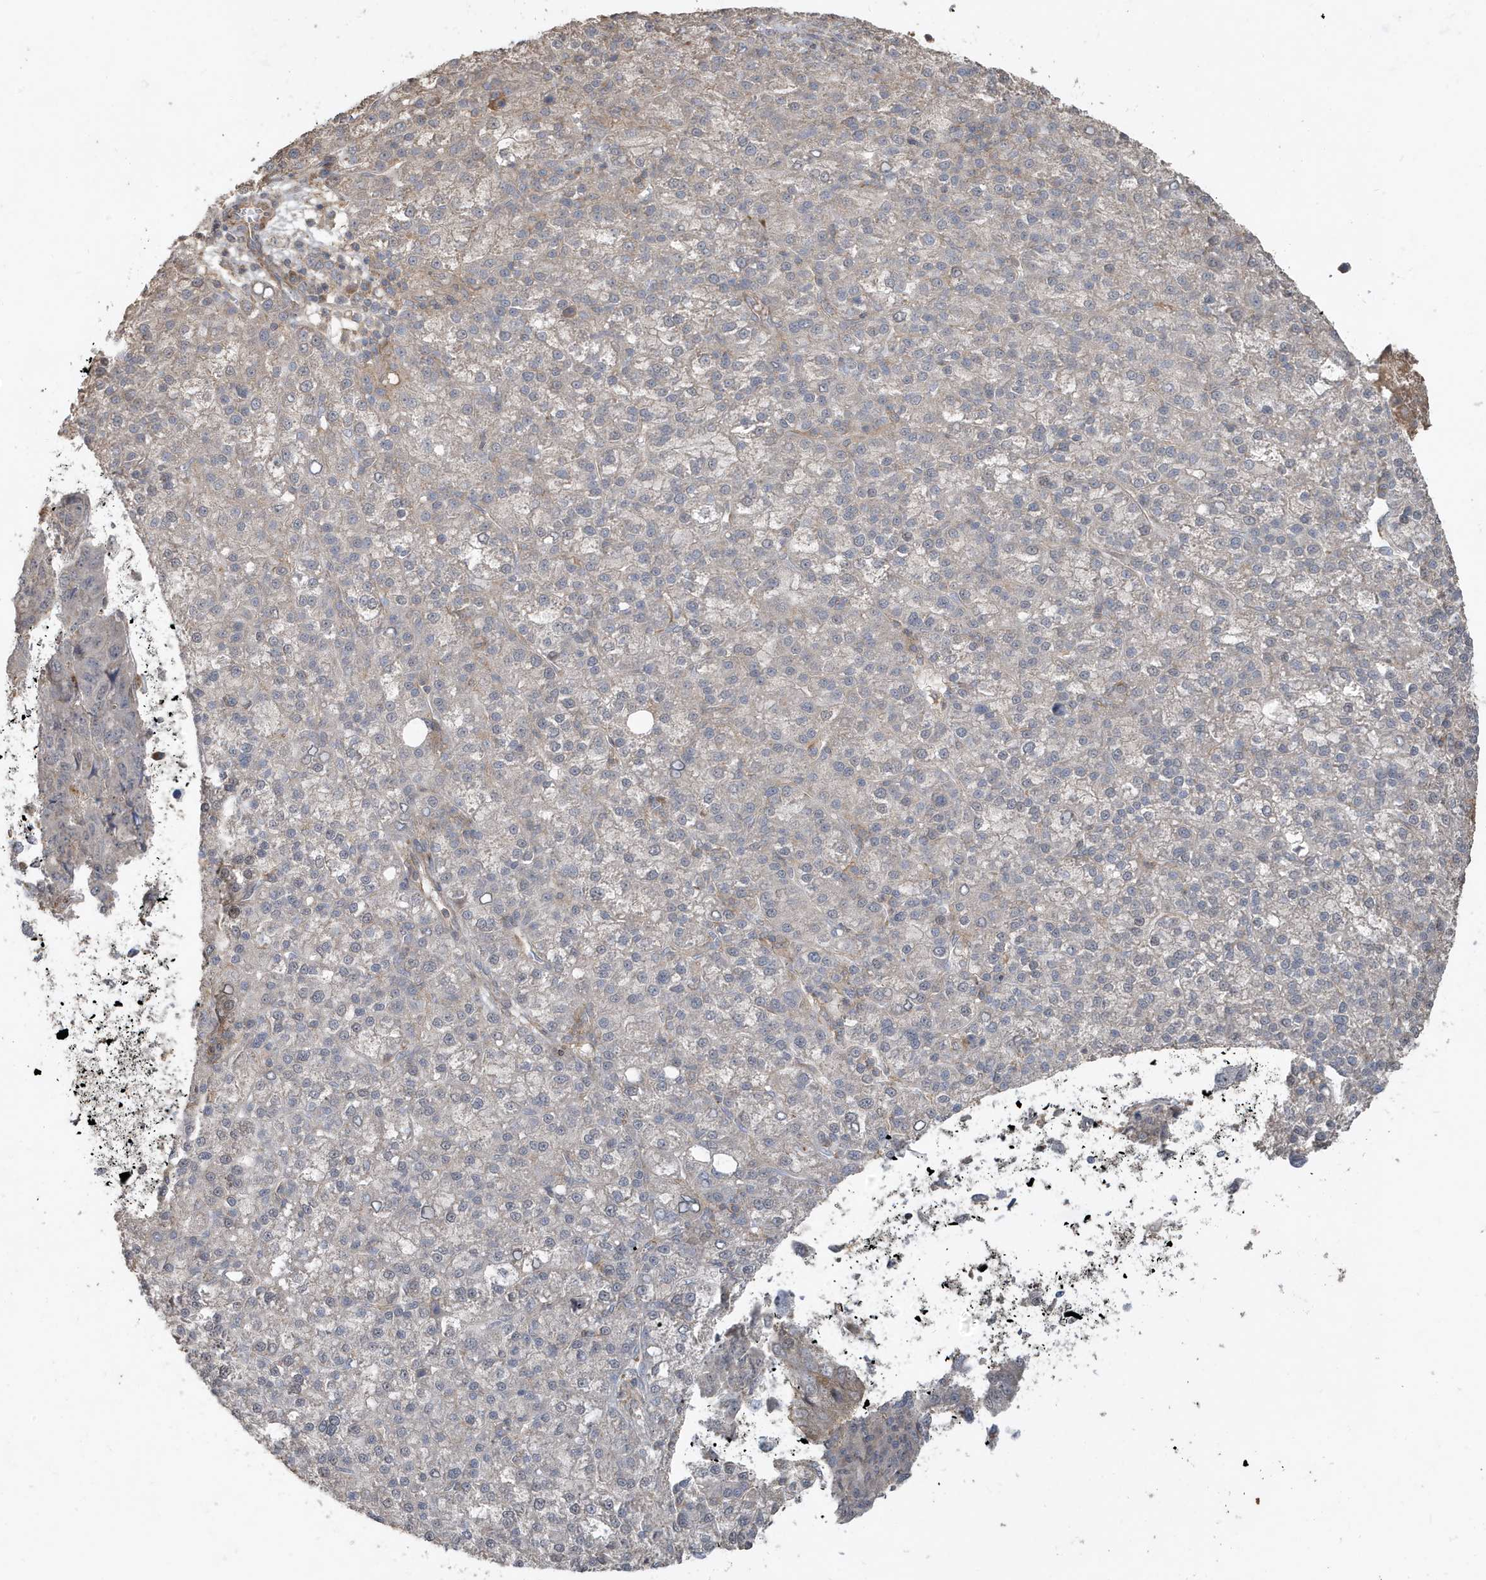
{"staining": {"intensity": "negative", "quantity": "none", "location": "none"}, "tissue": "liver cancer", "cell_type": "Tumor cells", "image_type": "cancer", "snomed": [{"axis": "morphology", "description": "Carcinoma, Hepatocellular, NOS"}, {"axis": "topography", "description": "Liver"}], "caption": "Liver cancer (hepatocellular carcinoma) was stained to show a protein in brown. There is no significant expression in tumor cells. The staining was performed using DAB to visualize the protein expression in brown, while the nuclei were stained in blue with hematoxylin (Magnification: 20x).", "gene": "PRRT3", "patient": {"sex": "female", "age": 58}}